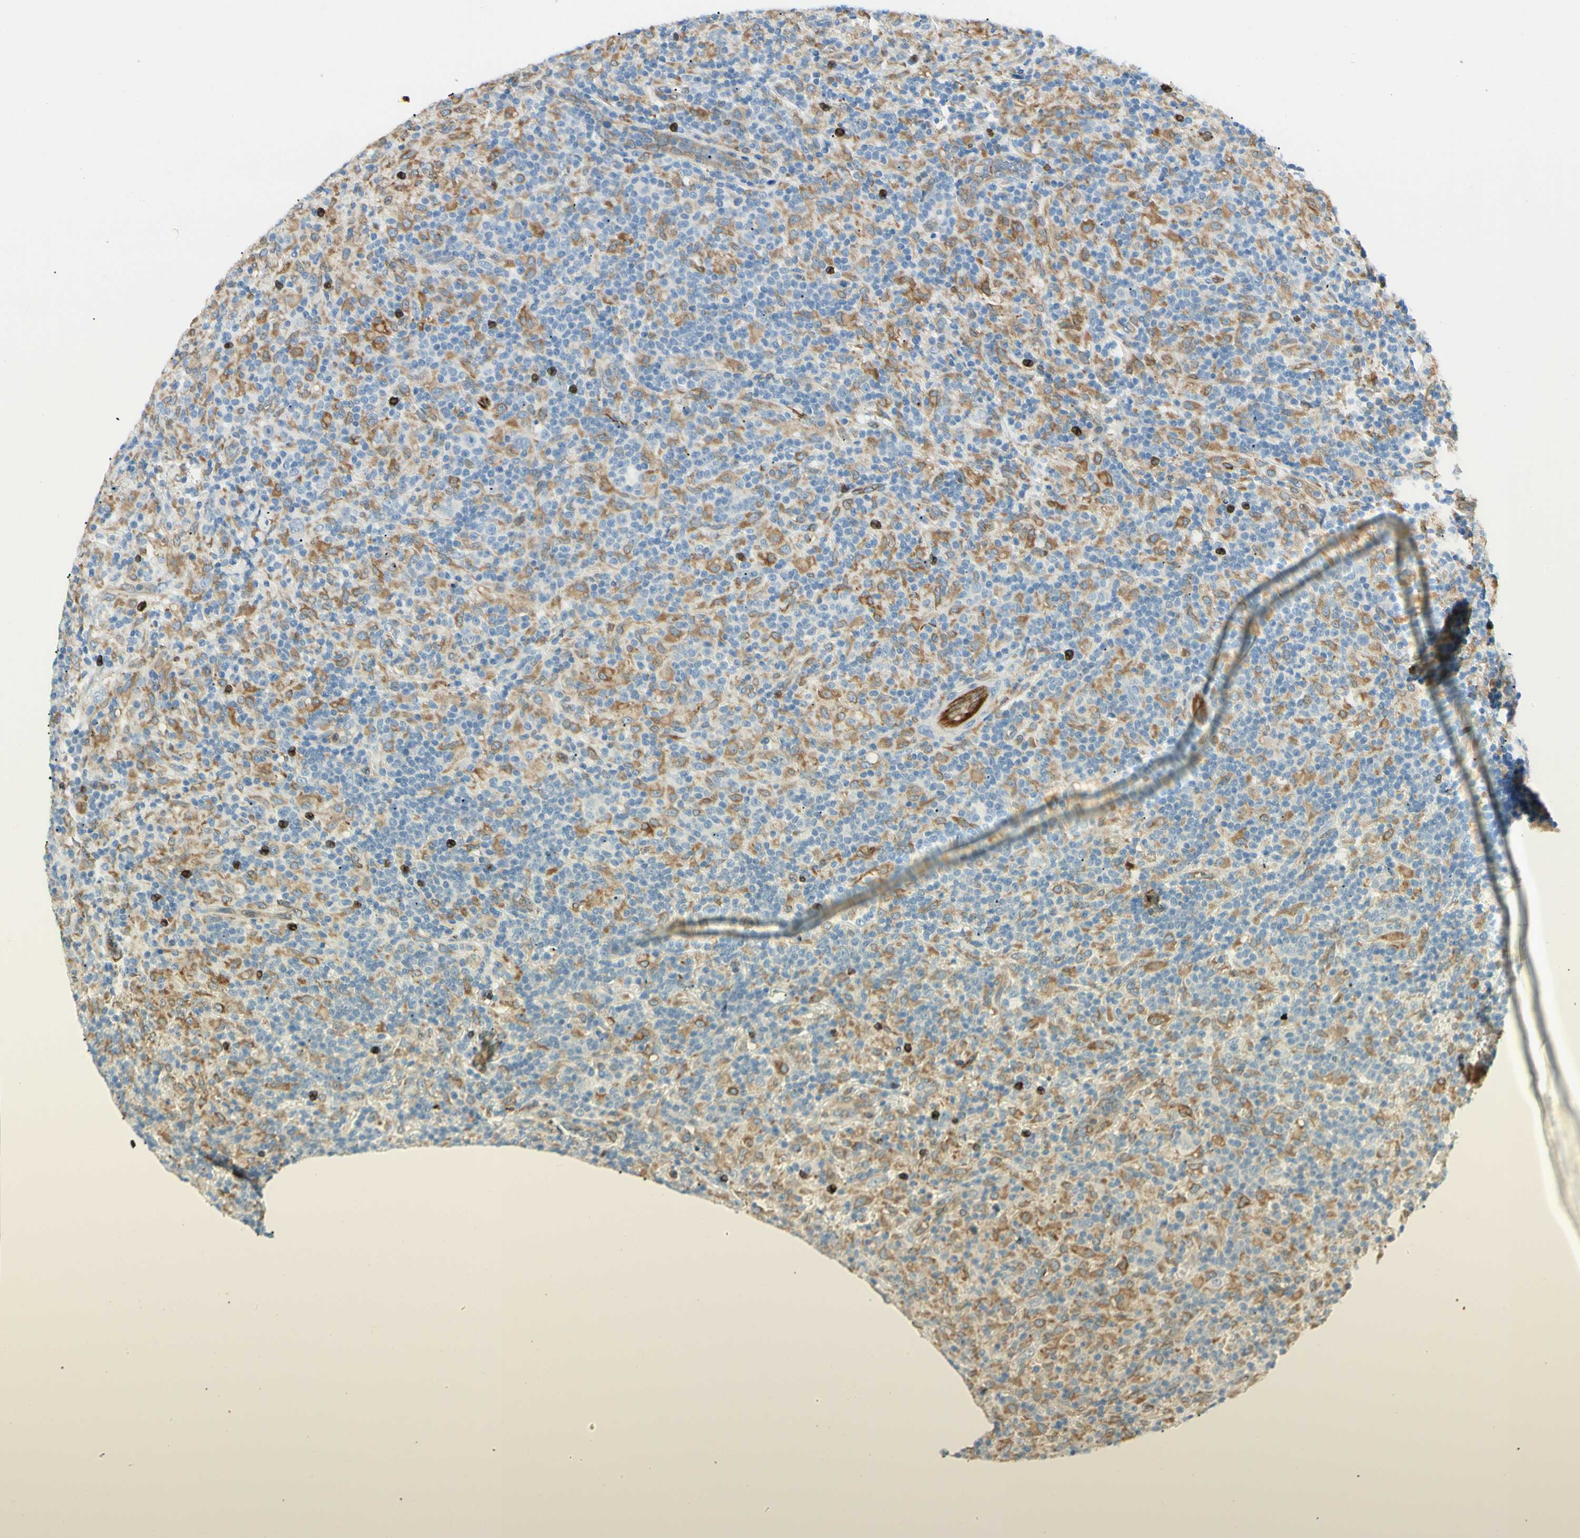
{"staining": {"intensity": "negative", "quantity": "none", "location": "none"}, "tissue": "lymphoma", "cell_type": "Tumor cells", "image_type": "cancer", "snomed": [{"axis": "morphology", "description": "Hodgkin's disease, NOS"}, {"axis": "topography", "description": "Lymph node"}], "caption": "This is a micrograph of immunohistochemistry staining of Hodgkin's disease, which shows no expression in tumor cells. Brightfield microscopy of immunohistochemistry (IHC) stained with DAB (3,3'-diaminobenzidine) (brown) and hematoxylin (blue), captured at high magnification.", "gene": "LPCAT2", "patient": {"sex": "male", "age": 70}}